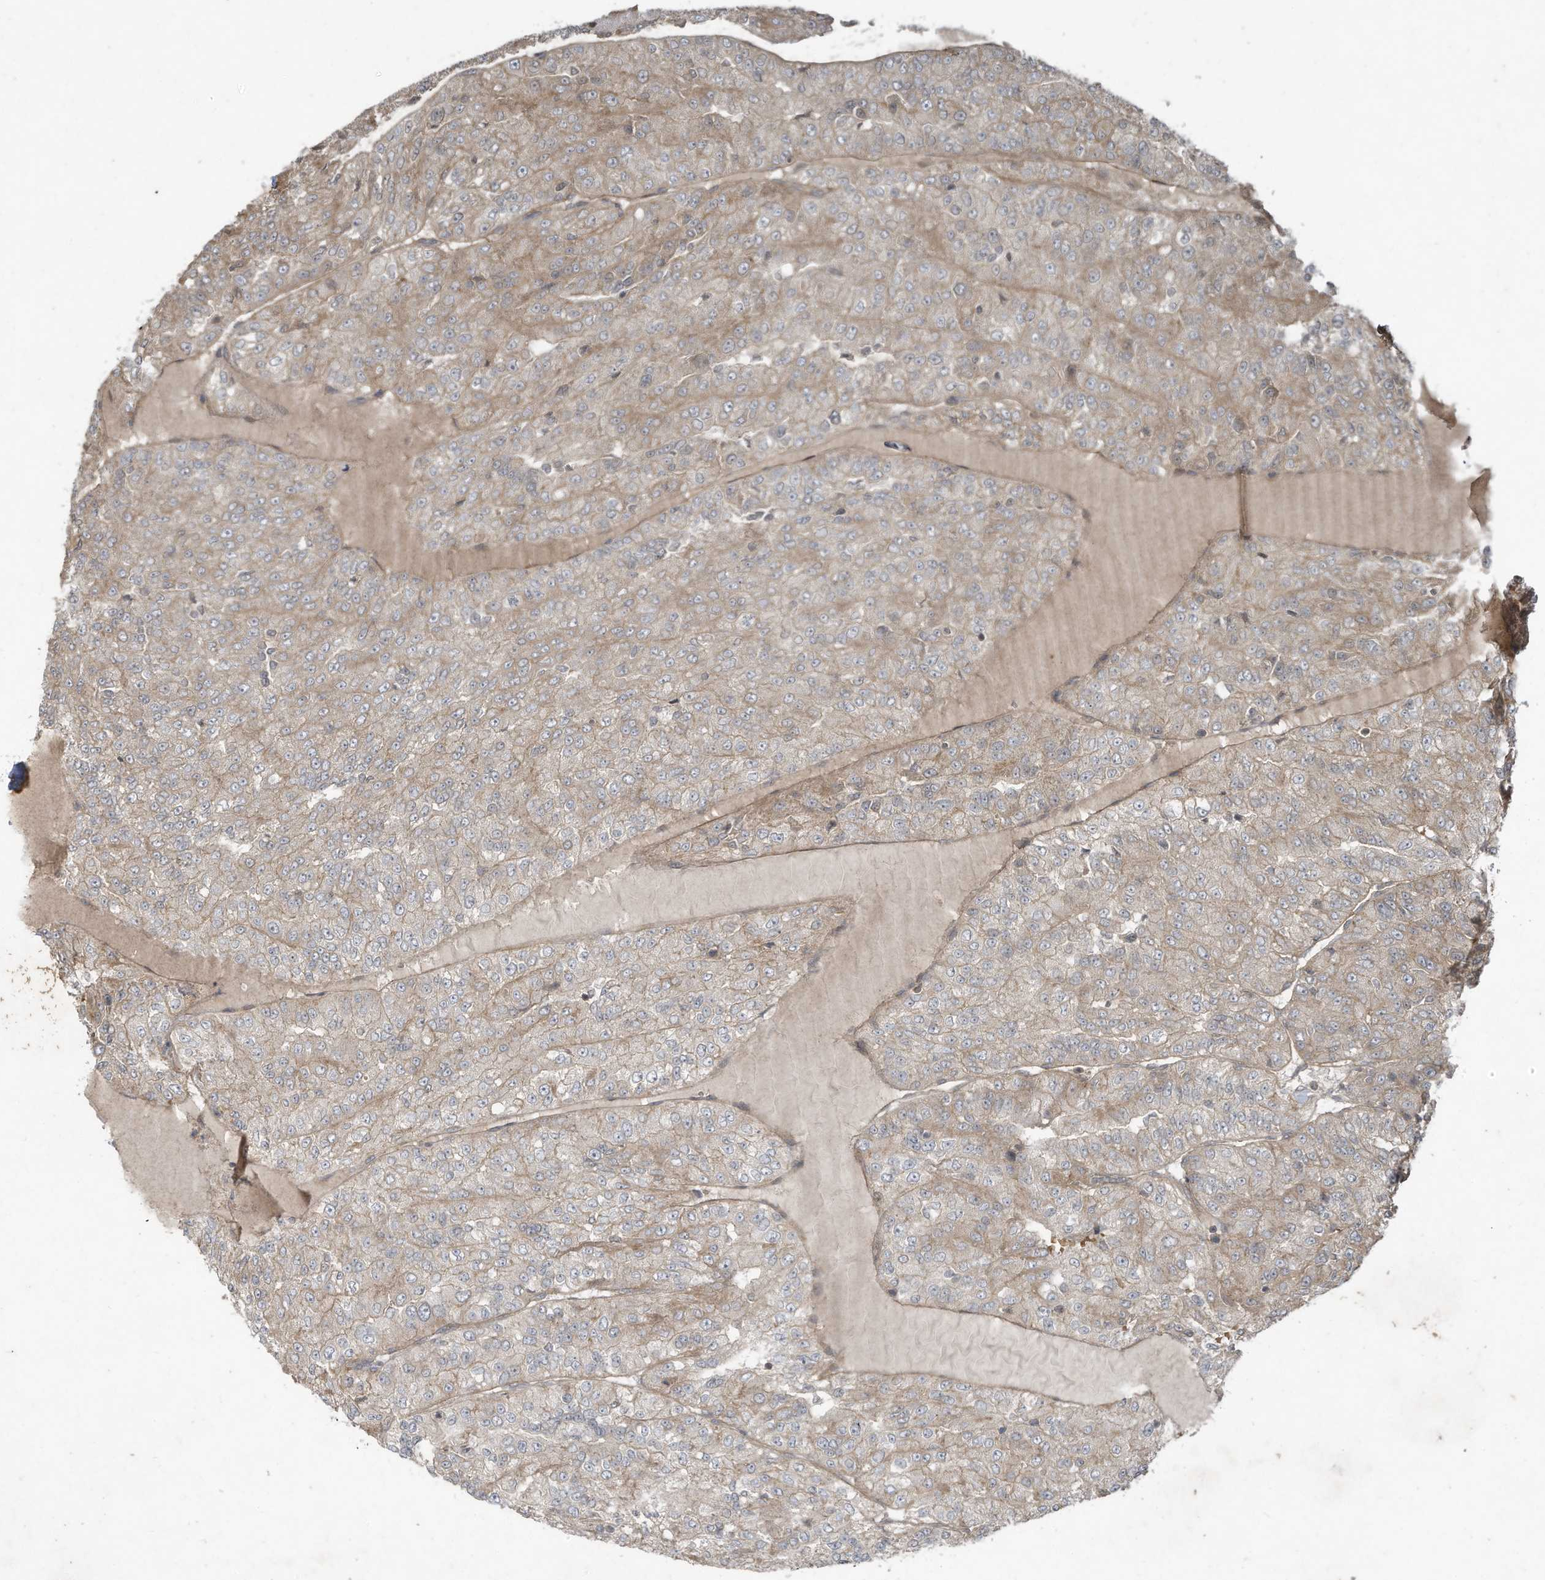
{"staining": {"intensity": "moderate", "quantity": ">75%", "location": "cytoplasmic/membranous"}, "tissue": "renal cancer", "cell_type": "Tumor cells", "image_type": "cancer", "snomed": [{"axis": "morphology", "description": "Adenocarcinoma, NOS"}, {"axis": "topography", "description": "Kidney"}], "caption": "Adenocarcinoma (renal) stained with DAB IHC reveals medium levels of moderate cytoplasmic/membranous staining in about >75% of tumor cells. The protein is shown in brown color, while the nuclei are stained blue.", "gene": "MATN2", "patient": {"sex": "female", "age": 63}}